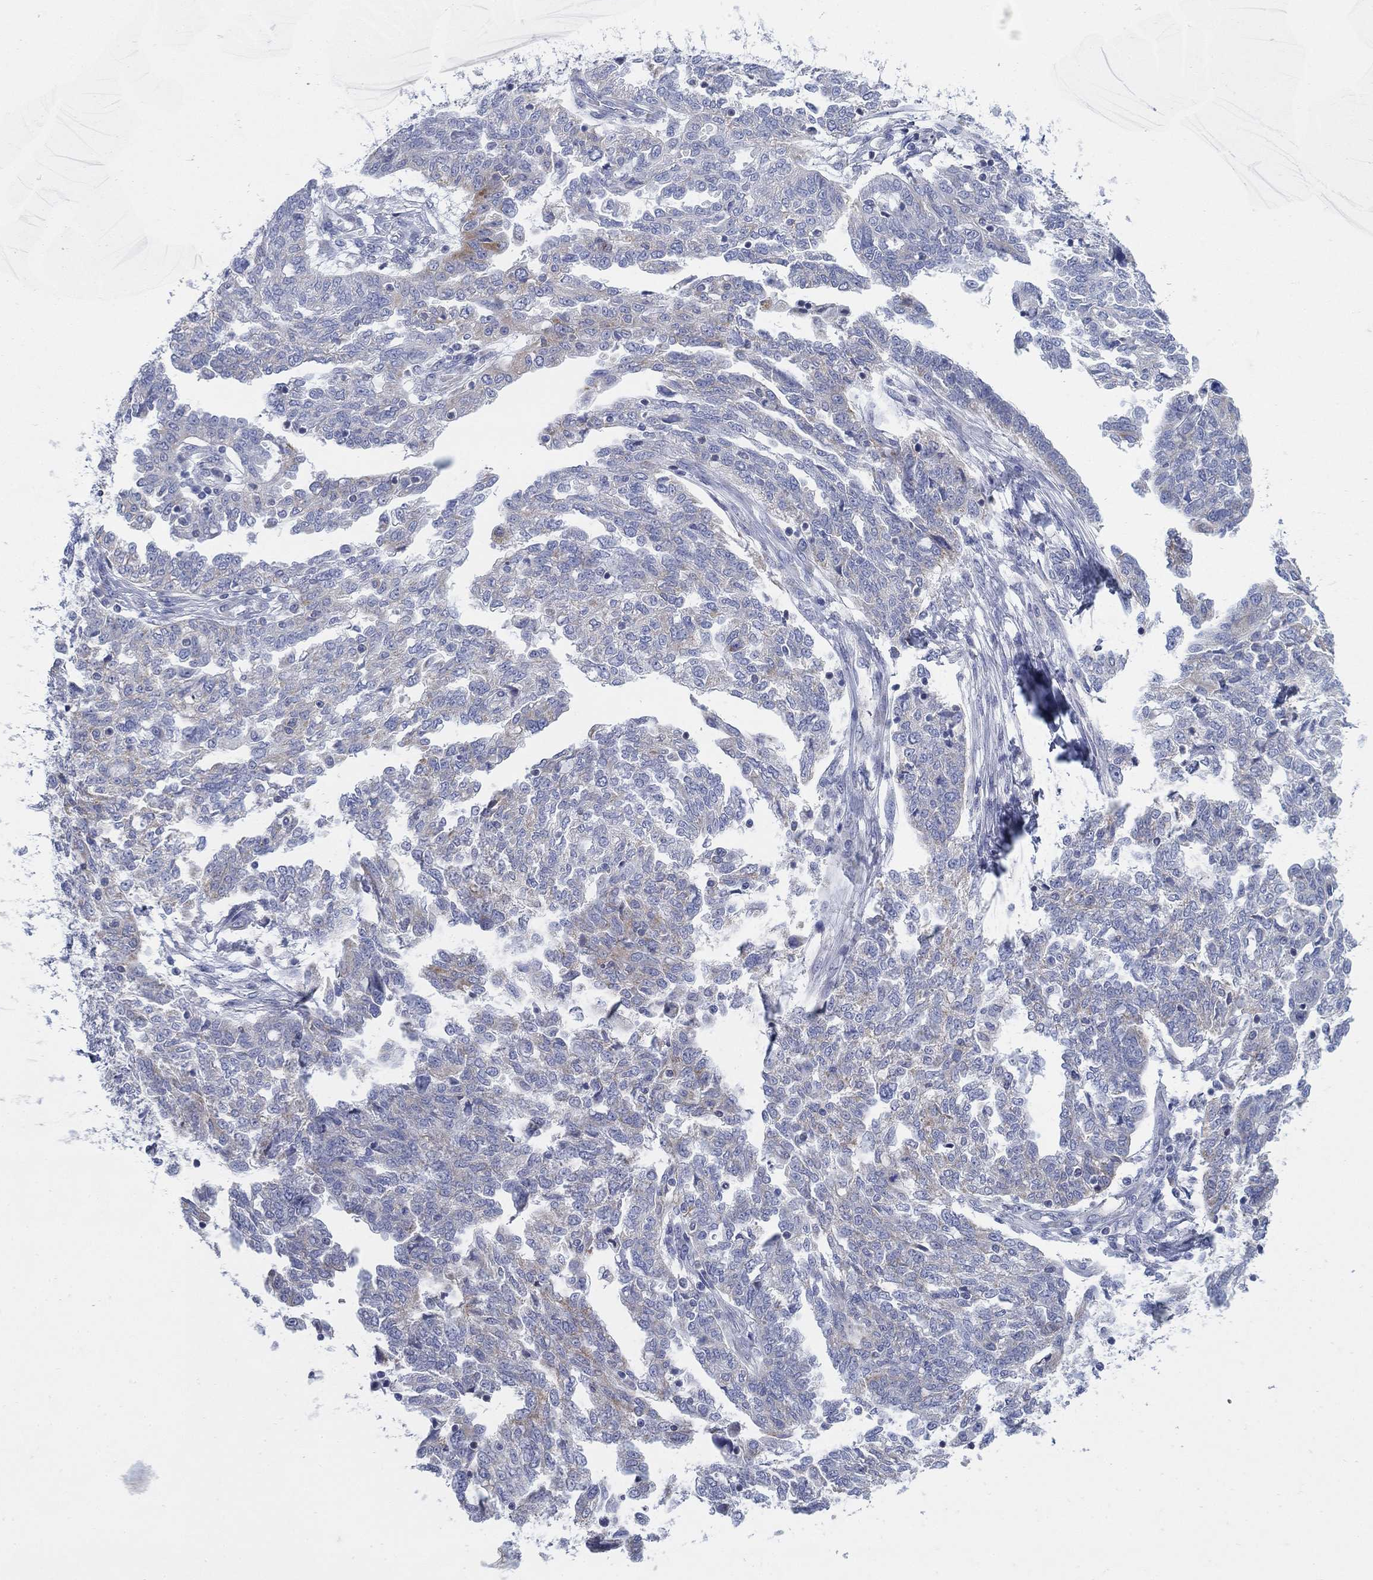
{"staining": {"intensity": "weak", "quantity": "<25%", "location": "cytoplasmic/membranous"}, "tissue": "ovarian cancer", "cell_type": "Tumor cells", "image_type": "cancer", "snomed": [{"axis": "morphology", "description": "Cystadenocarcinoma, serous, NOS"}, {"axis": "topography", "description": "Ovary"}], "caption": "There is no significant staining in tumor cells of ovarian cancer (serous cystadenocarcinoma).", "gene": "SCCPDH", "patient": {"sex": "female", "age": 67}}